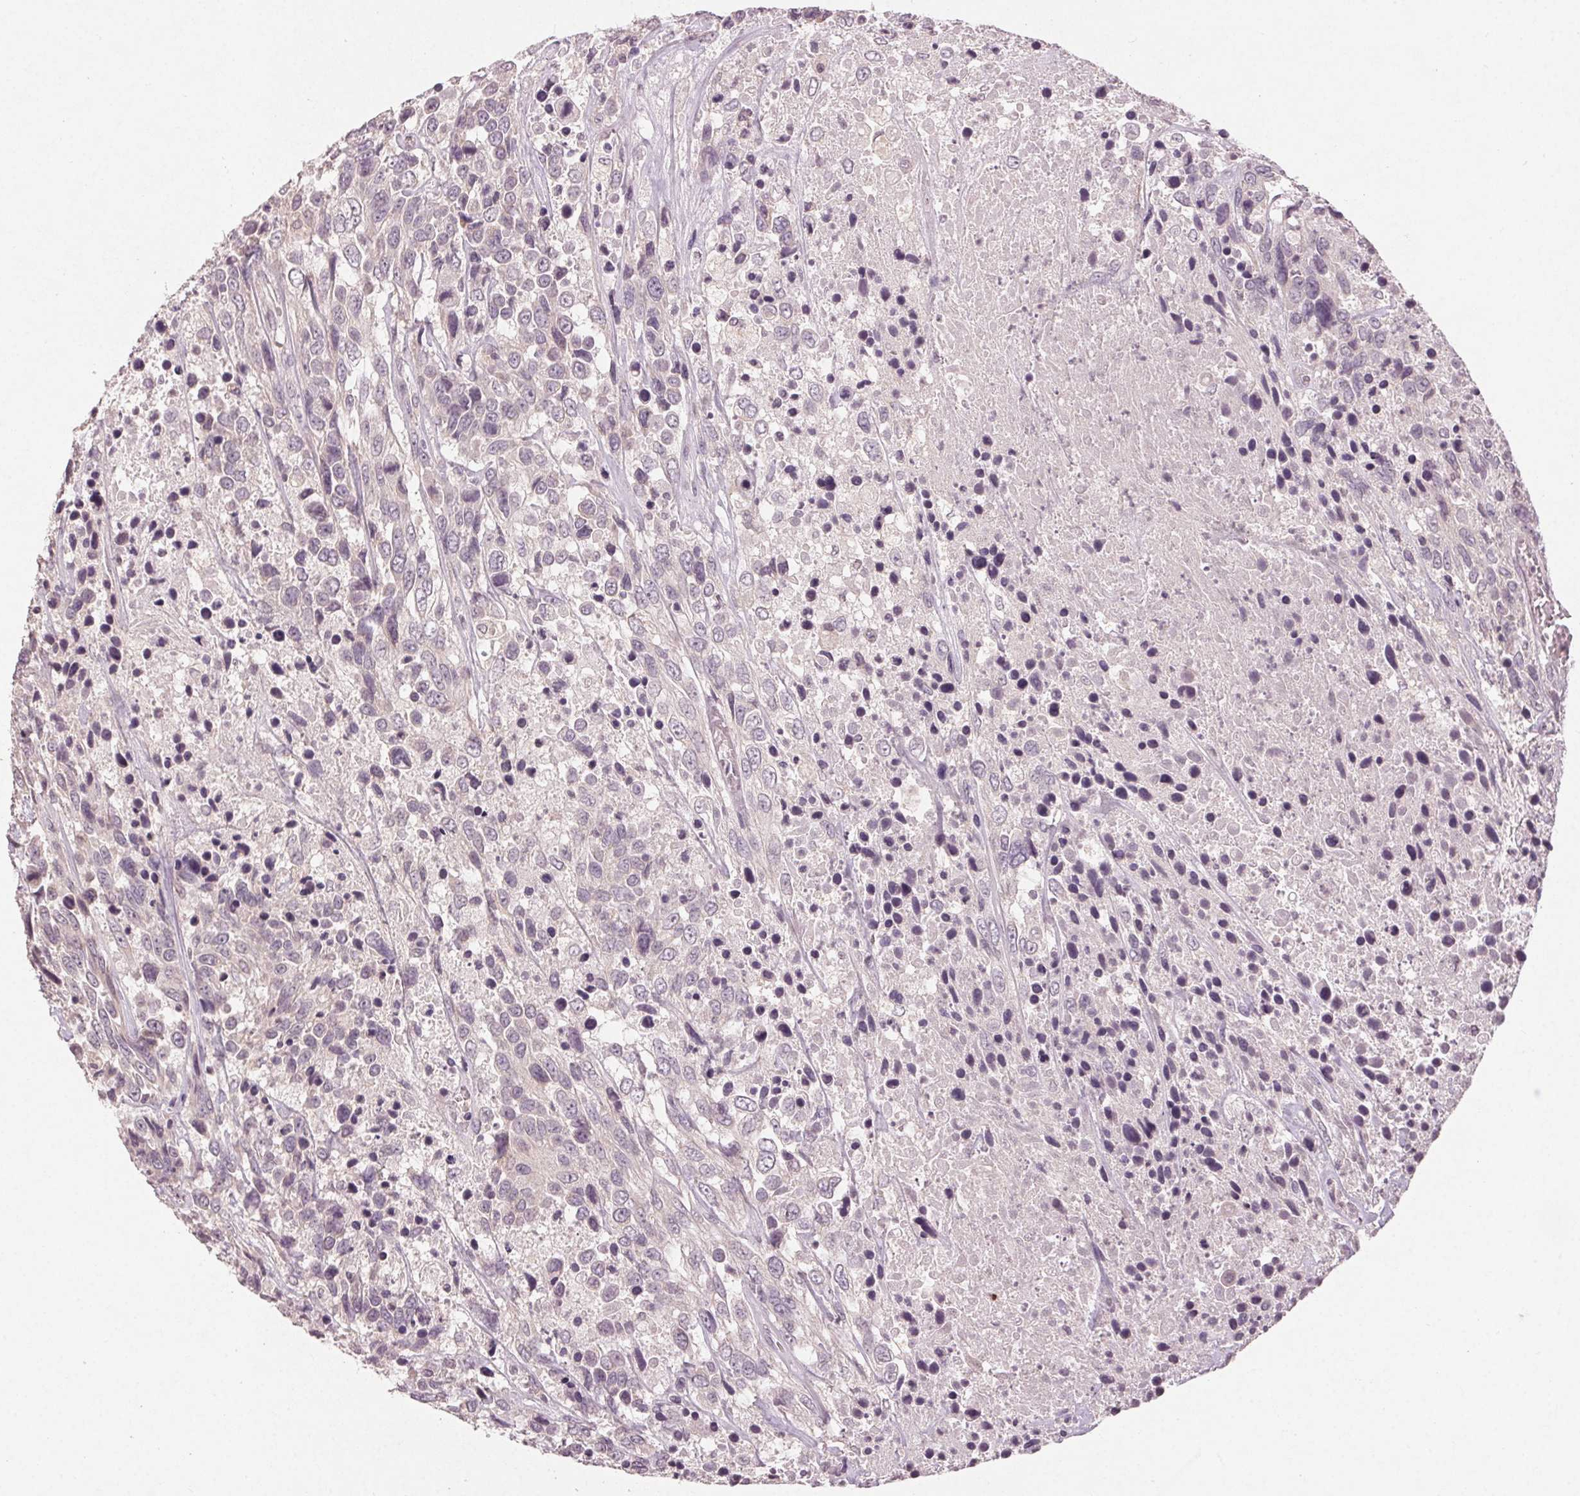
{"staining": {"intensity": "negative", "quantity": "none", "location": "none"}, "tissue": "urothelial cancer", "cell_type": "Tumor cells", "image_type": "cancer", "snomed": [{"axis": "morphology", "description": "Urothelial carcinoma, High grade"}, {"axis": "topography", "description": "Urinary bladder"}], "caption": "This is a histopathology image of IHC staining of urothelial carcinoma (high-grade), which shows no staining in tumor cells.", "gene": "KLRC3", "patient": {"sex": "female", "age": 70}}